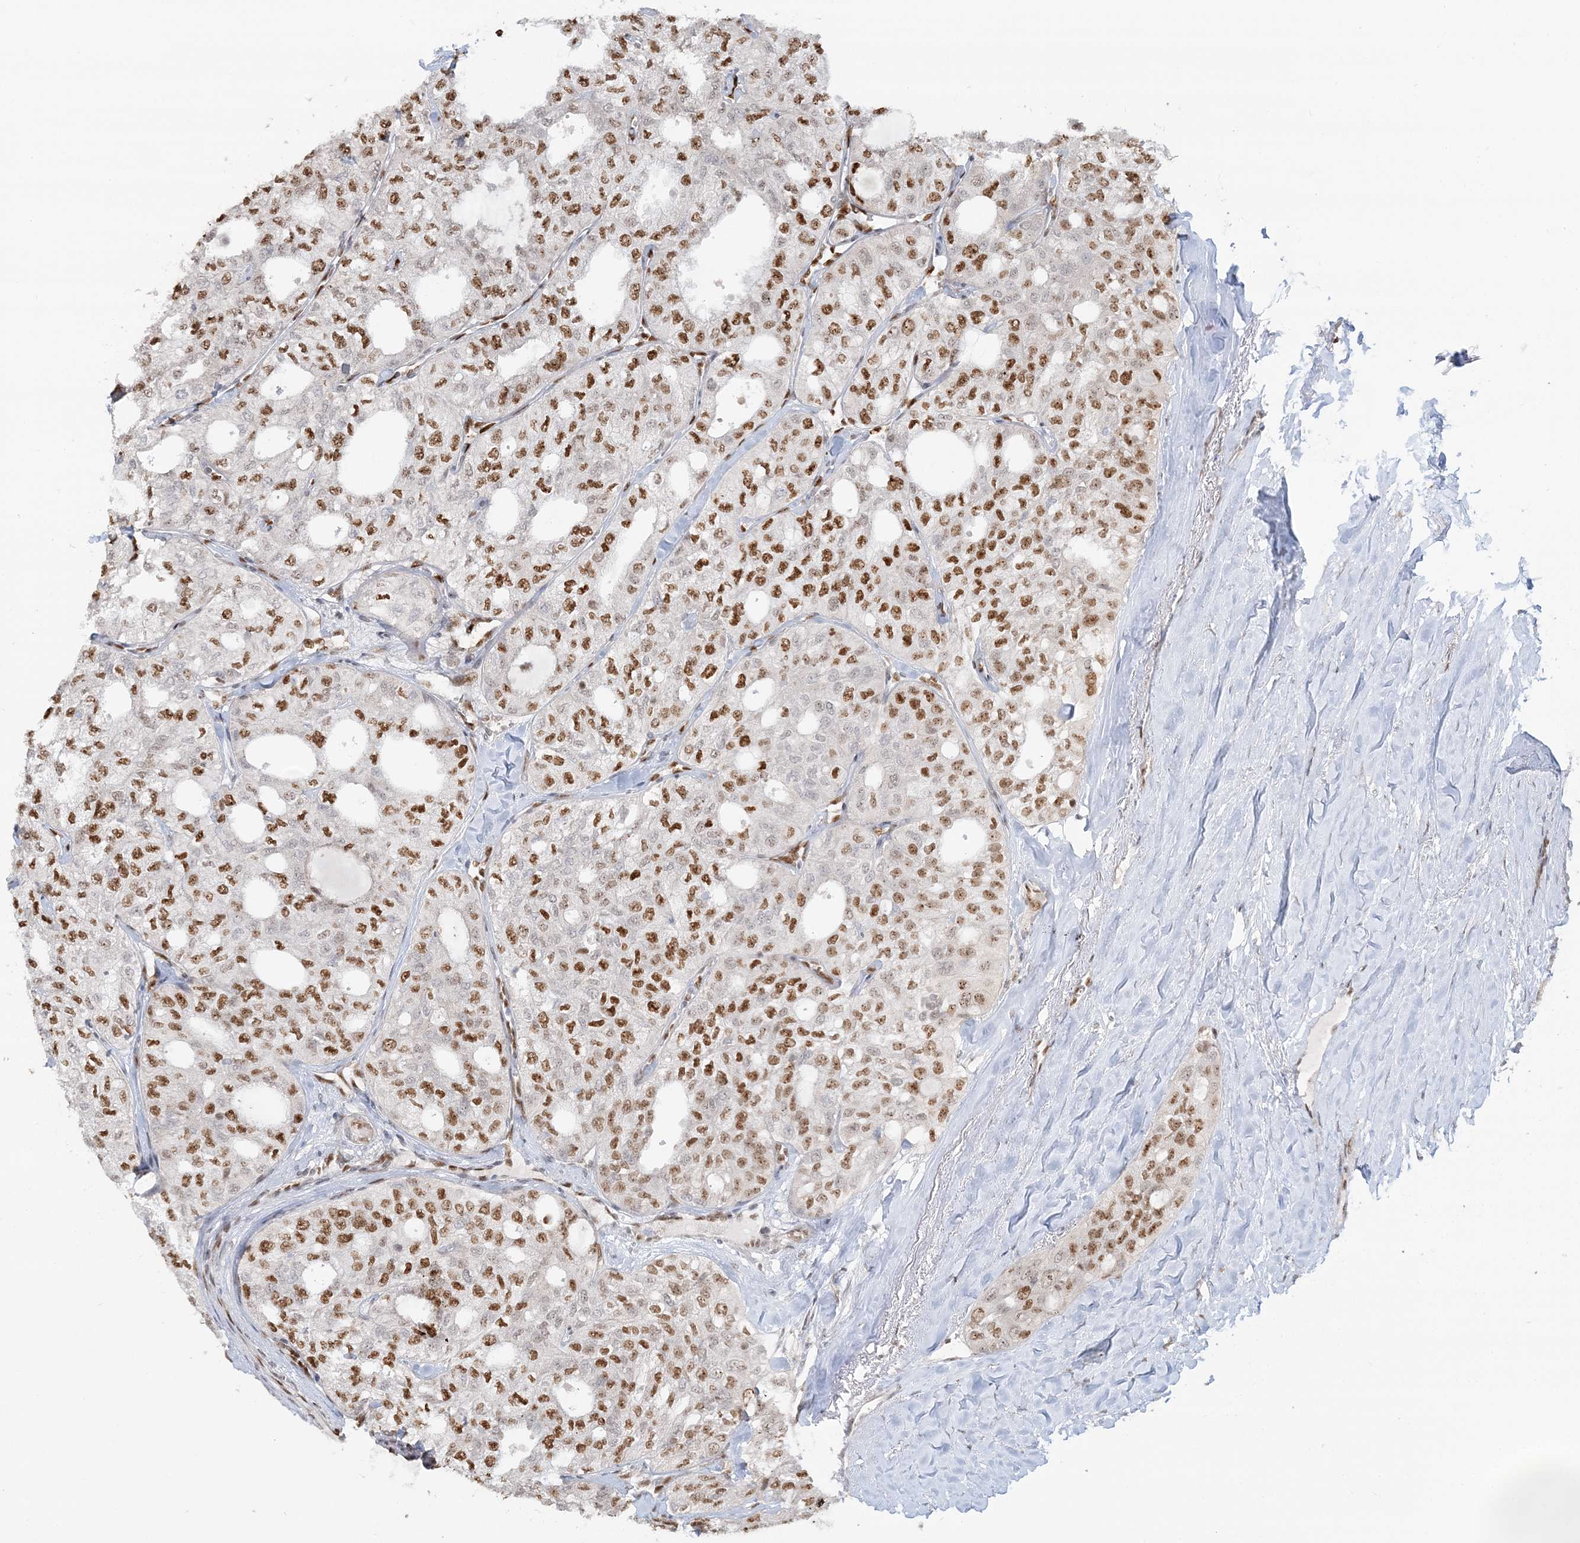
{"staining": {"intensity": "strong", "quantity": "25%-75%", "location": "nuclear"}, "tissue": "thyroid cancer", "cell_type": "Tumor cells", "image_type": "cancer", "snomed": [{"axis": "morphology", "description": "Follicular adenoma carcinoma, NOS"}, {"axis": "topography", "description": "Thyroid gland"}], "caption": "Human follicular adenoma carcinoma (thyroid) stained for a protein (brown) displays strong nuclear positive staining in approximately 25%-75% of tumor cells.", "gene": "SUMO2", "patient": {"sex": "male", "age": 75}}